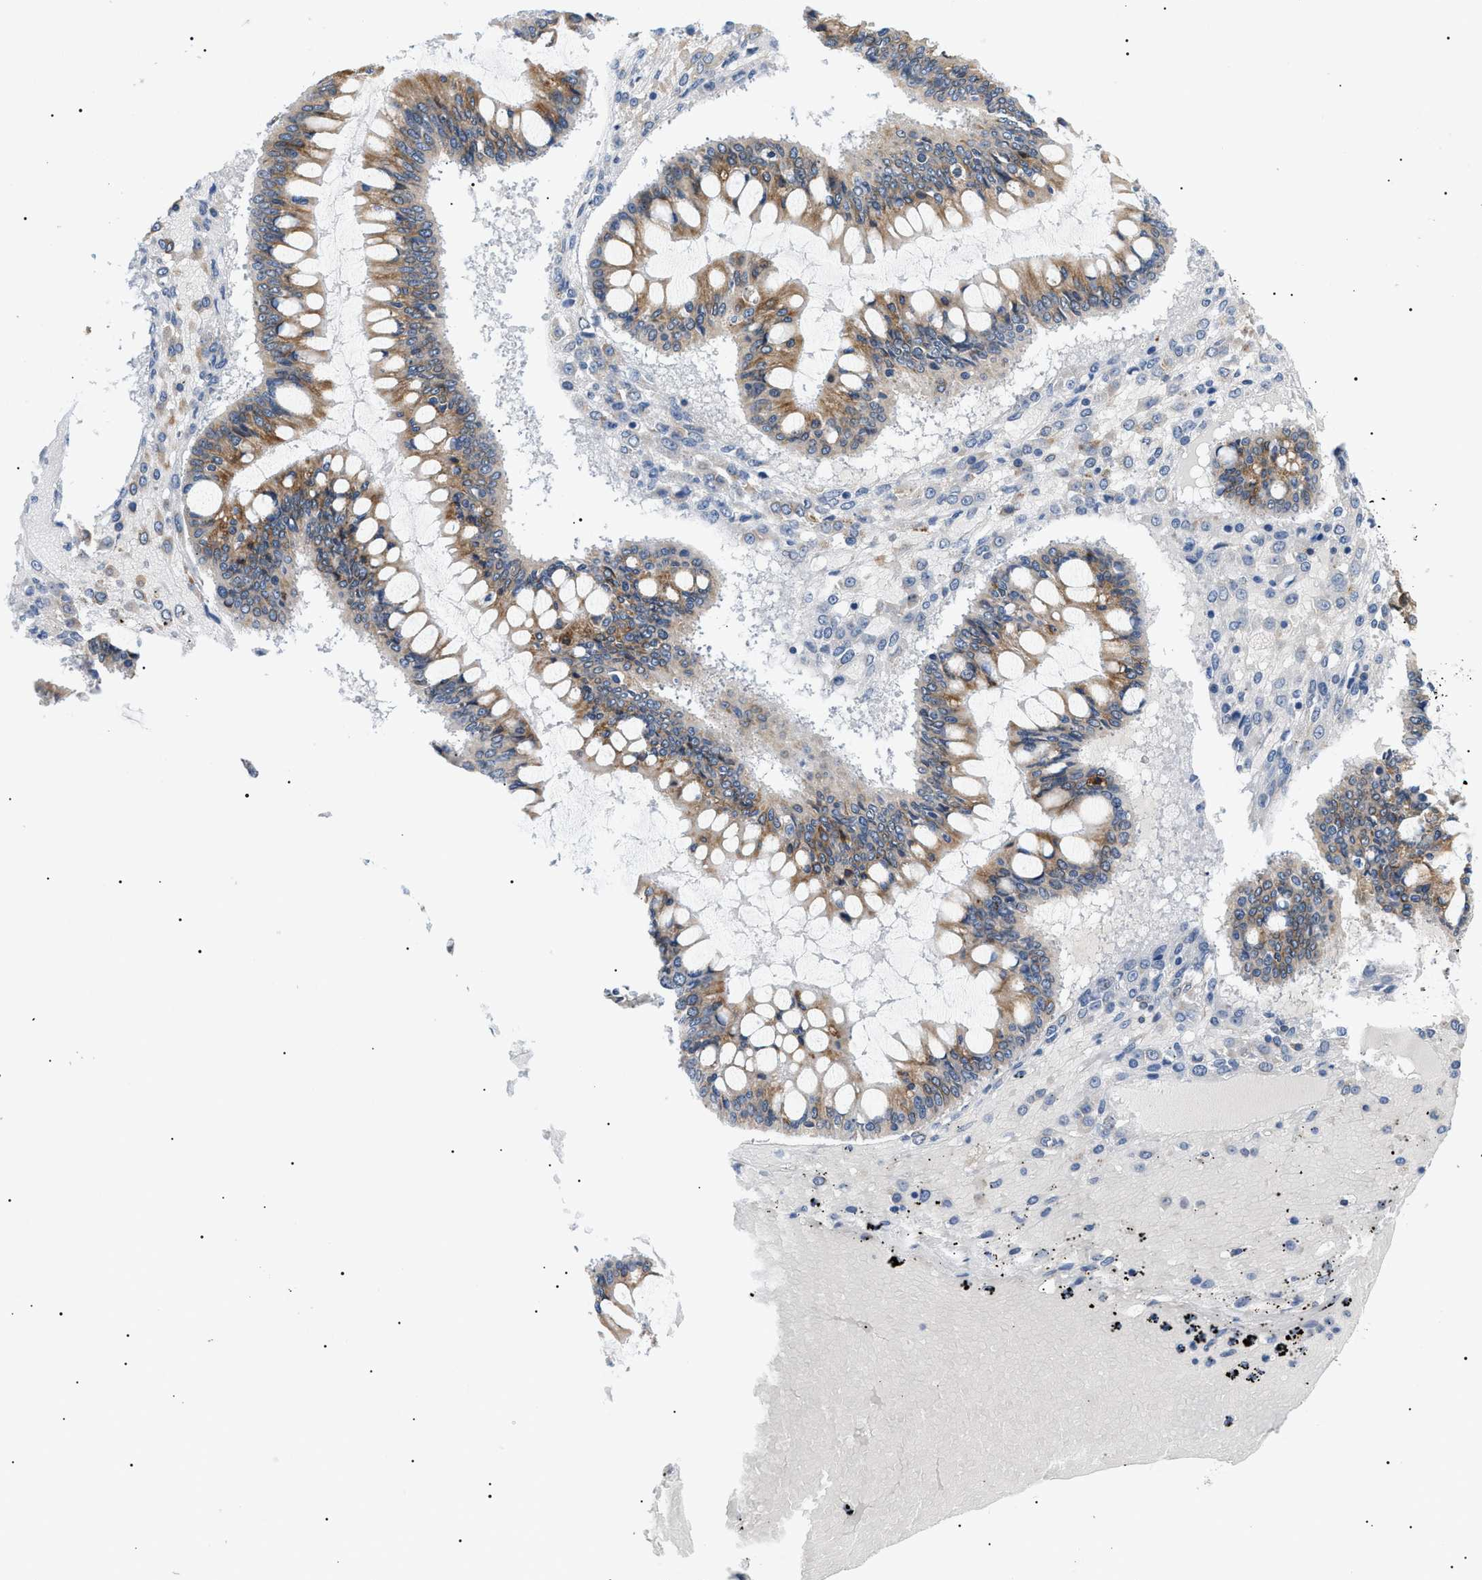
{"staining": {"intensity": "moderate", "quantity": ">75%", "location": "cytoplasmic/membranous"}, "tissue": "ovarian cancer", "cell_type": "Tumor cells", "image_type": "cancer", "snomed": [{"axis": "morphology", "description": "Cystadenocarcinoma, mucinous, NOS"}, {"axis": "topography", "description": "Ovary"}], "caption": "DAB (3,3'-diaminobenzidine) immunohistochemical staining of ovarian cancer (mucinous cystadenocarcinoma) demonstrates moderate cytoplasmic/membranous protein staining in about >75% of tumor cells. The staining was performed using DAB, with brown indicating positive protein expression. Nuclei are stained blue with hematoxylin.", "gene": "DERL1", "patient": {"sex": "female", "age": 73}}